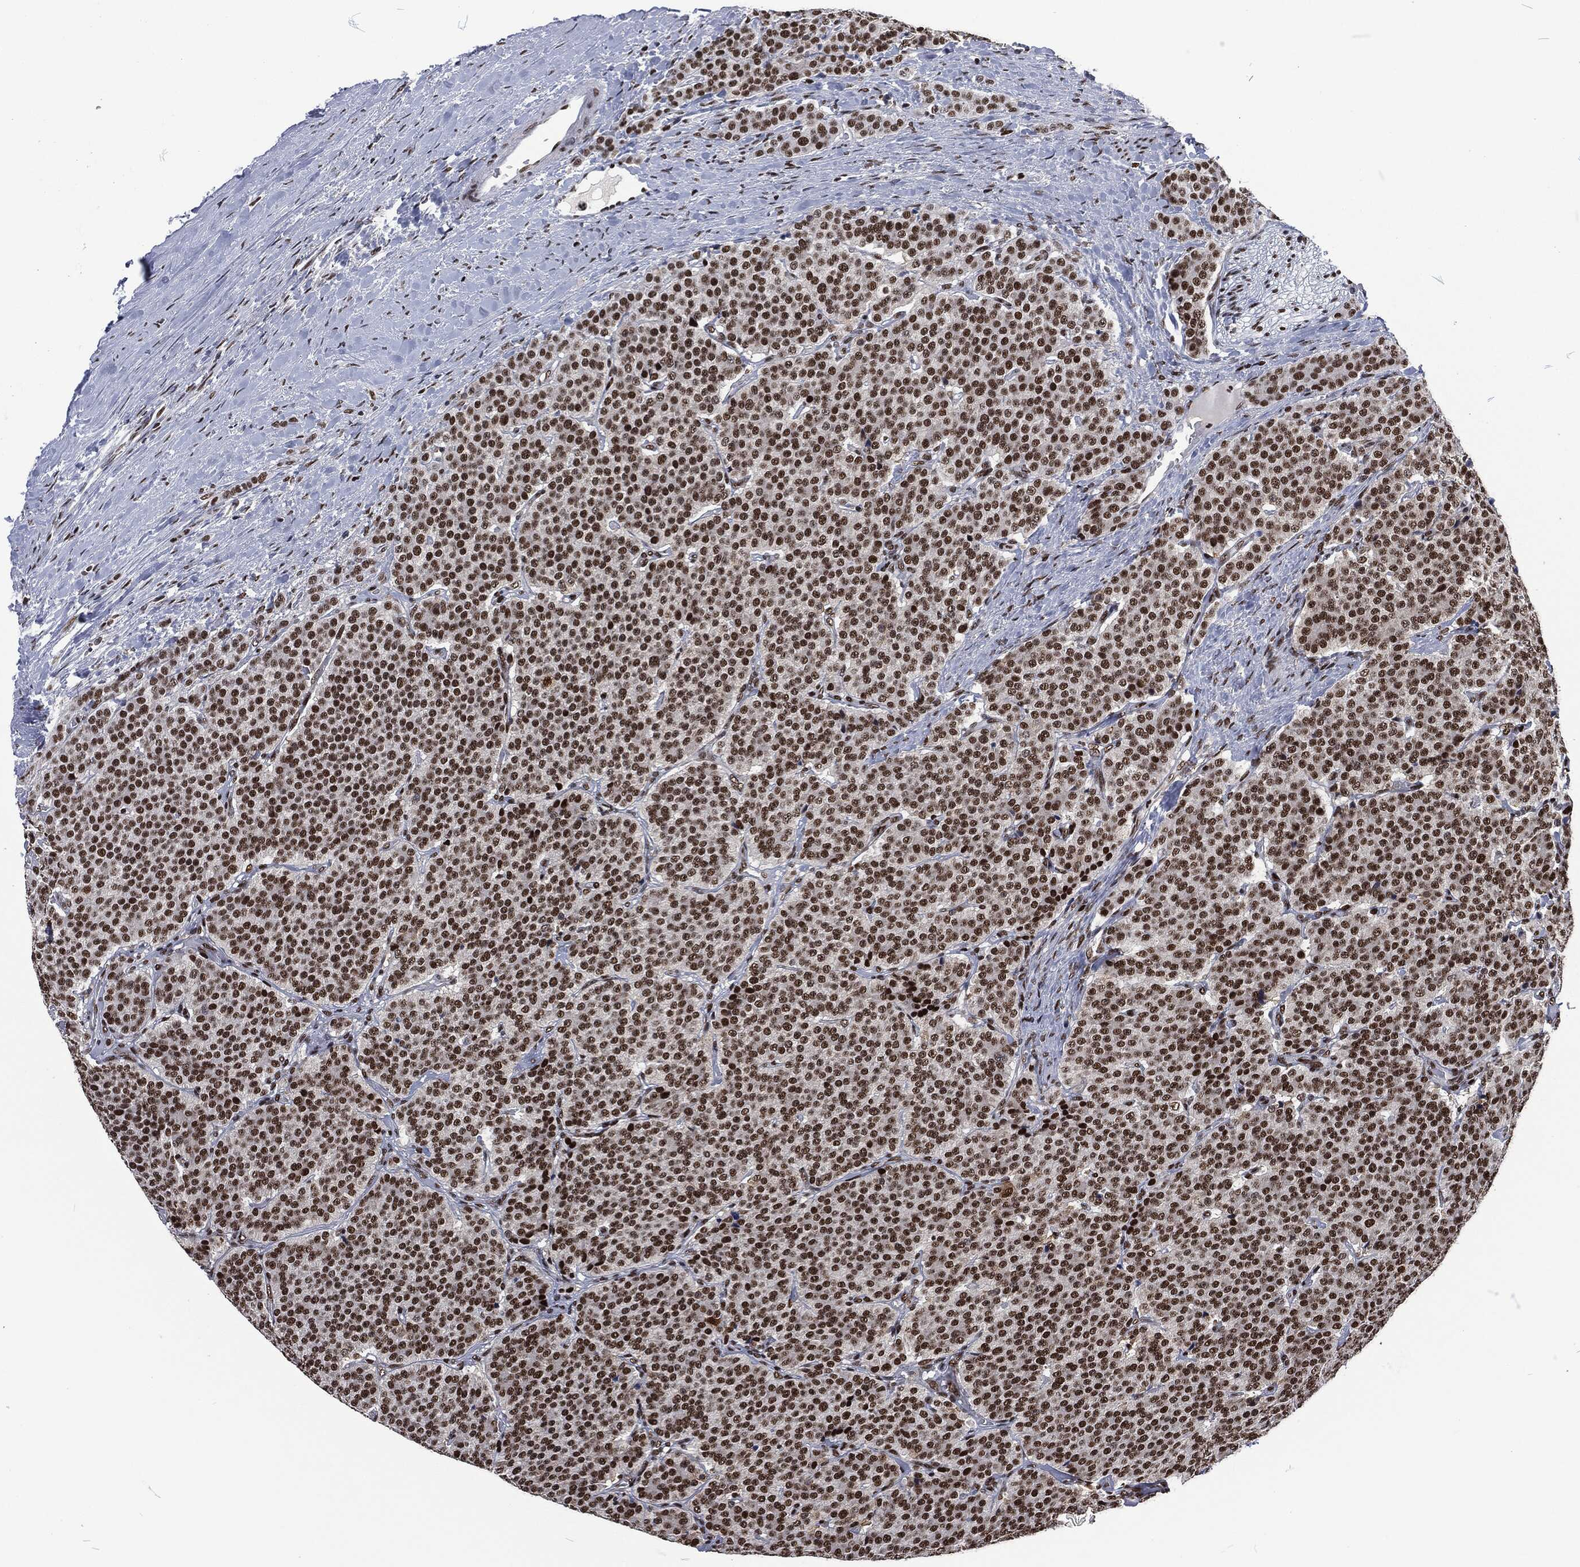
{"staining": {"intensity": "strong", "quantity": "25%-75%", "location": "nuclear"}, "tissue": "carcinoid", "cell_type": "Tumor cells", "image_type": "cancer", "snomed": [{"axis": "morphology", "description": "Carcinoid, malignant, NOS"}, {"axis": "topography", "description": "Small intestine"}], "caption": "Brown immunohistochemical staining in human carcinoid (malignant) displays strong nuclear positivity in approximately 25%-75% of tumor cells.", "gene": "DCPS", "patient": {"sex": "female", "age": 58}}